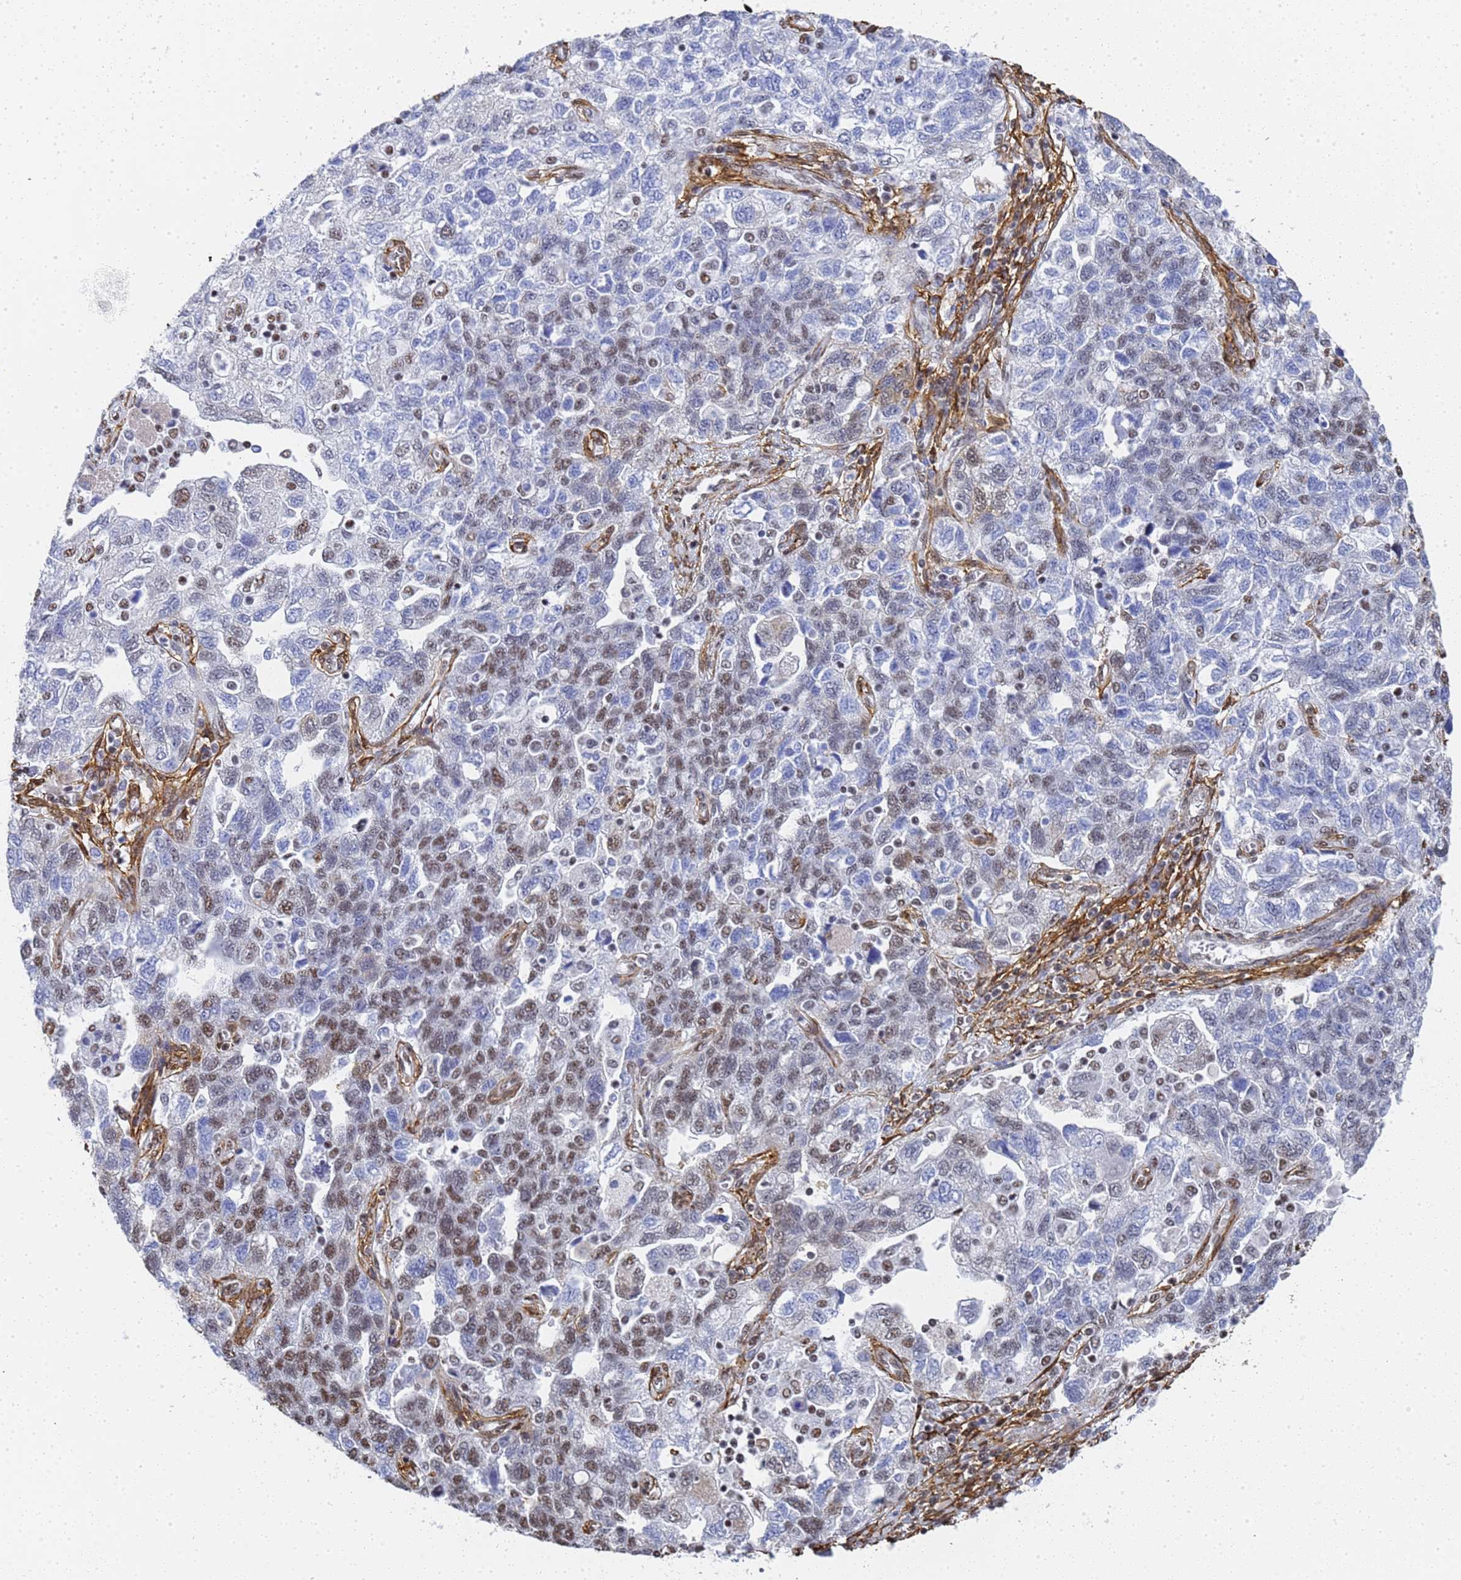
{"staining": {"intensity": "moderate", "quantity": "<25%", "location": "nuclear"}, "tissue": "ovarian cancer", "cell_type": "Tumor cells", "image_type": "cancer", "snomed": [{"axis": "morphology", "description": "Carcinoma, NOS"}, {"axis": "morphology", "description": "Cystadenocarcinoma, serous, NOS"}, {"axis": "topography", "description": "Ovary"}], "caption": "Tumor cells display low levels of moderate nuclear positivity in about <25% of cells in human ovarian carcinoma.", "gene": "PRRT4", "patient": {"sex": "female", "age": 69}}